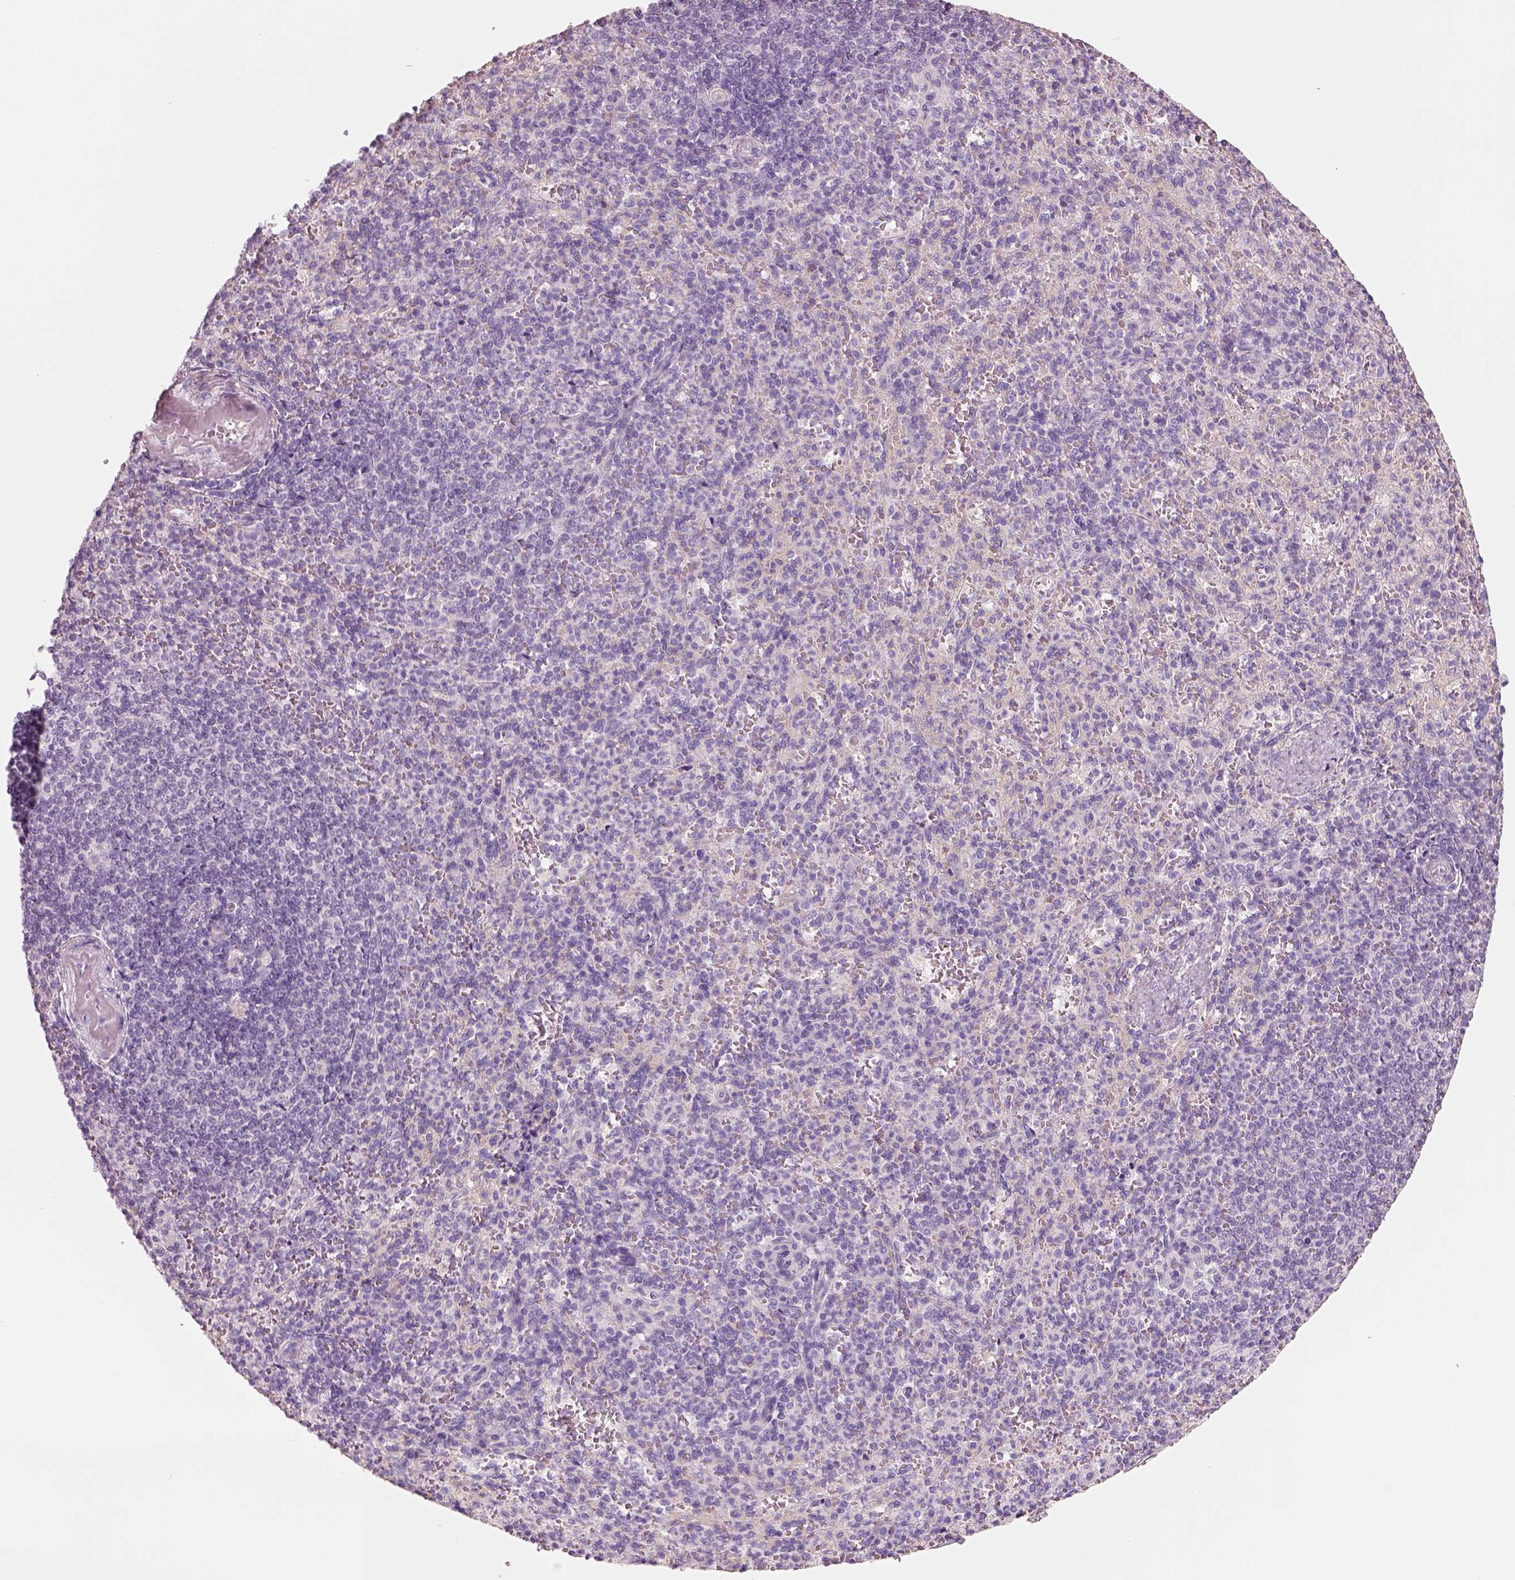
{"staining": {"intensity": "negative", "quantity": "none", "location": "none"}, "tissue": "spleen", "cell_type": "Cells in red pulp", "image_type": "normal", "snomed": [{"axis": "morphology", "description": "Normal tissue, NOS"}, {"axis": "topography", "description": "Spleen"}], "caption": "The histopathology image exhibits no staining of cells in red pulp in unremarkable spleen.", "gene": "PNOC", "patient": {"sex": "female", "age": 74}}